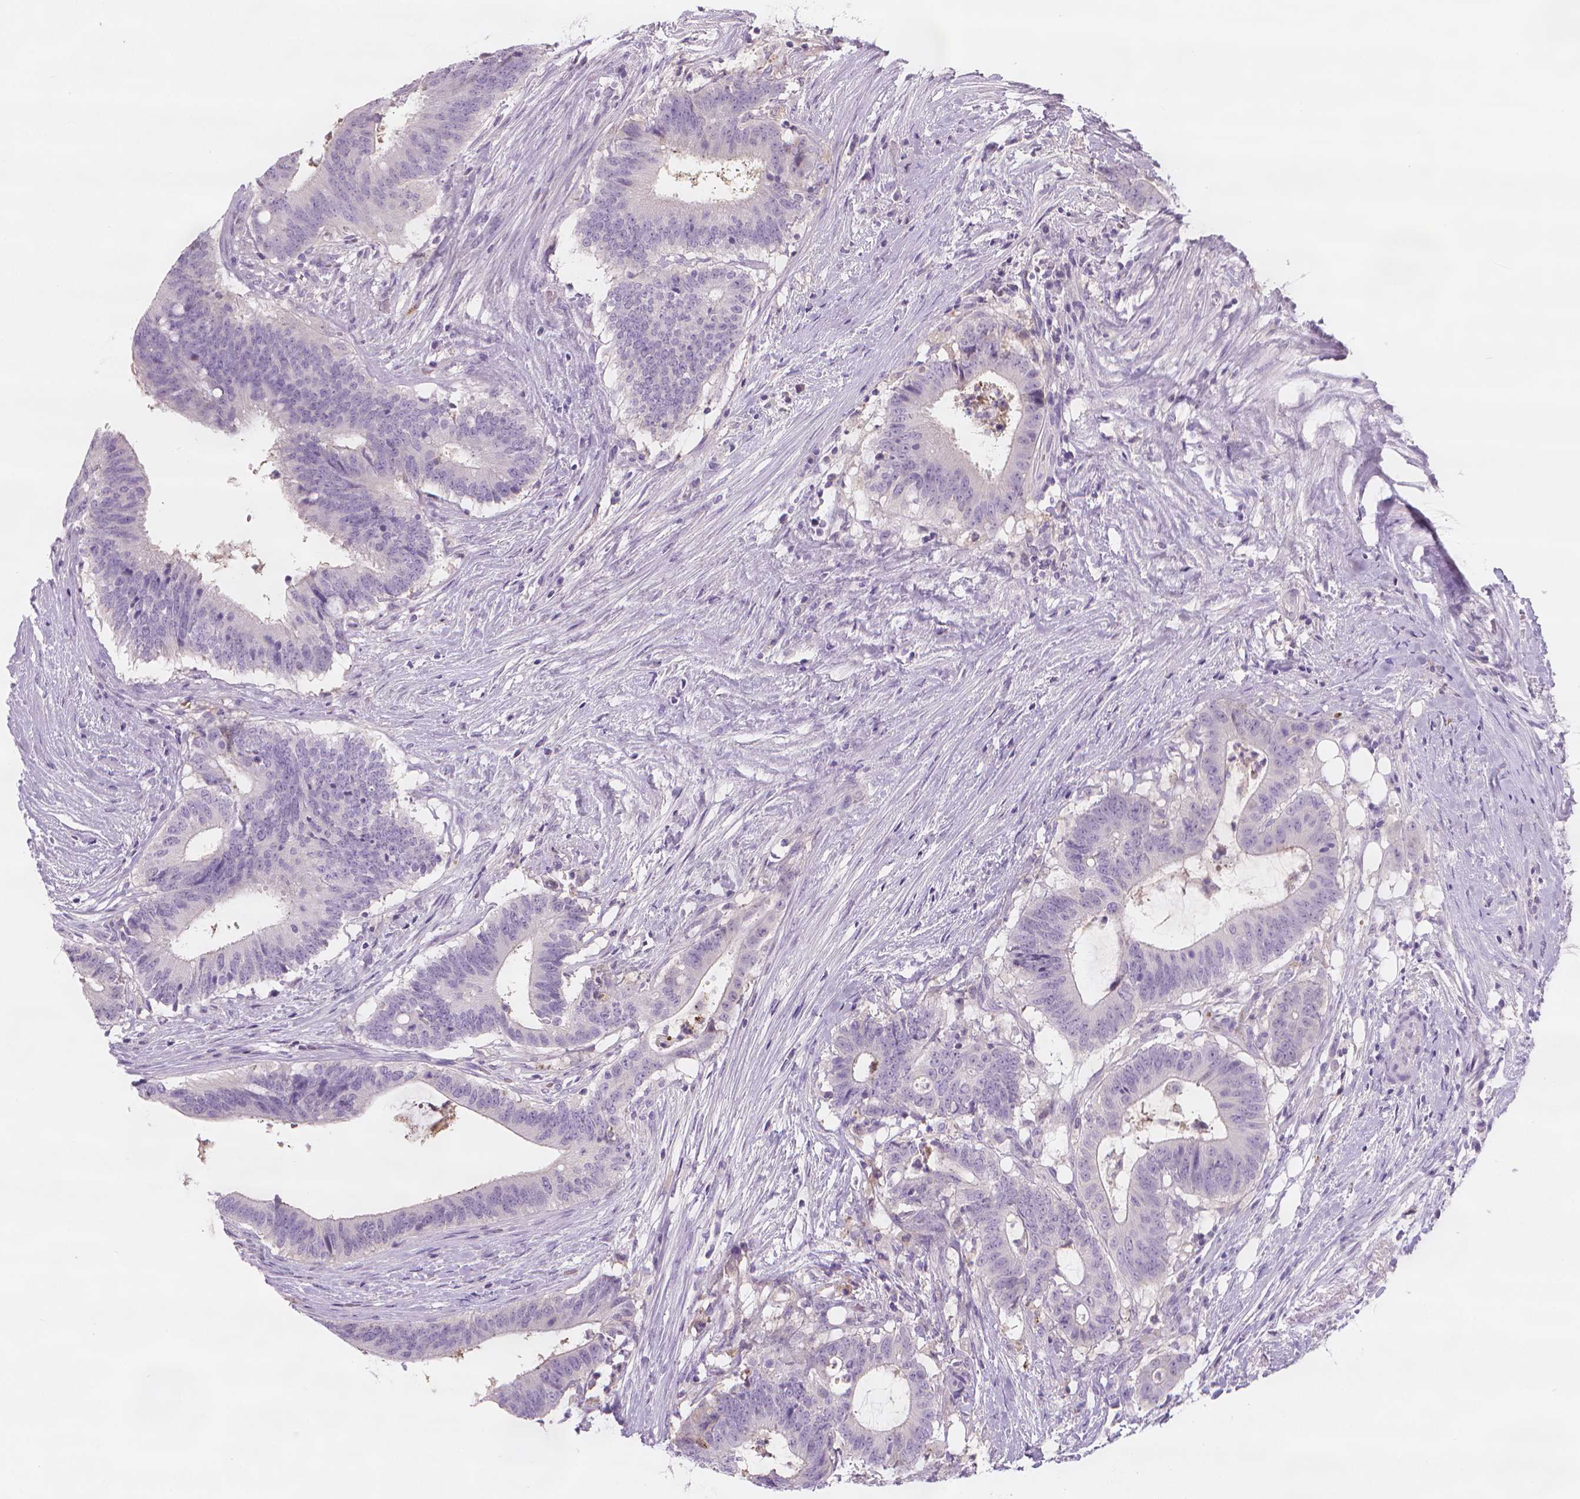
{"staining": {"intensity": "negative", "quantity": "none", "location": "none"}, "tissue": "colorectal cancer", "cell_type": "Tumor cells", "image_type": "cancer", "snomed": [{"axis": "morphology", "description": "Adenocarcinoma, NOS"}, {"axis": "topography", "description": "Colon"}], "caption": "Colorectal cancer (adenocarcinoma) was stained to show a protein in brown. There is no significant expression in tumor cells. (DAB immunohistochemistry visualized using brightfield microscopy, high magnification).", "gene": "APOA4", "patient": {"sex": "female", "age": 43}}